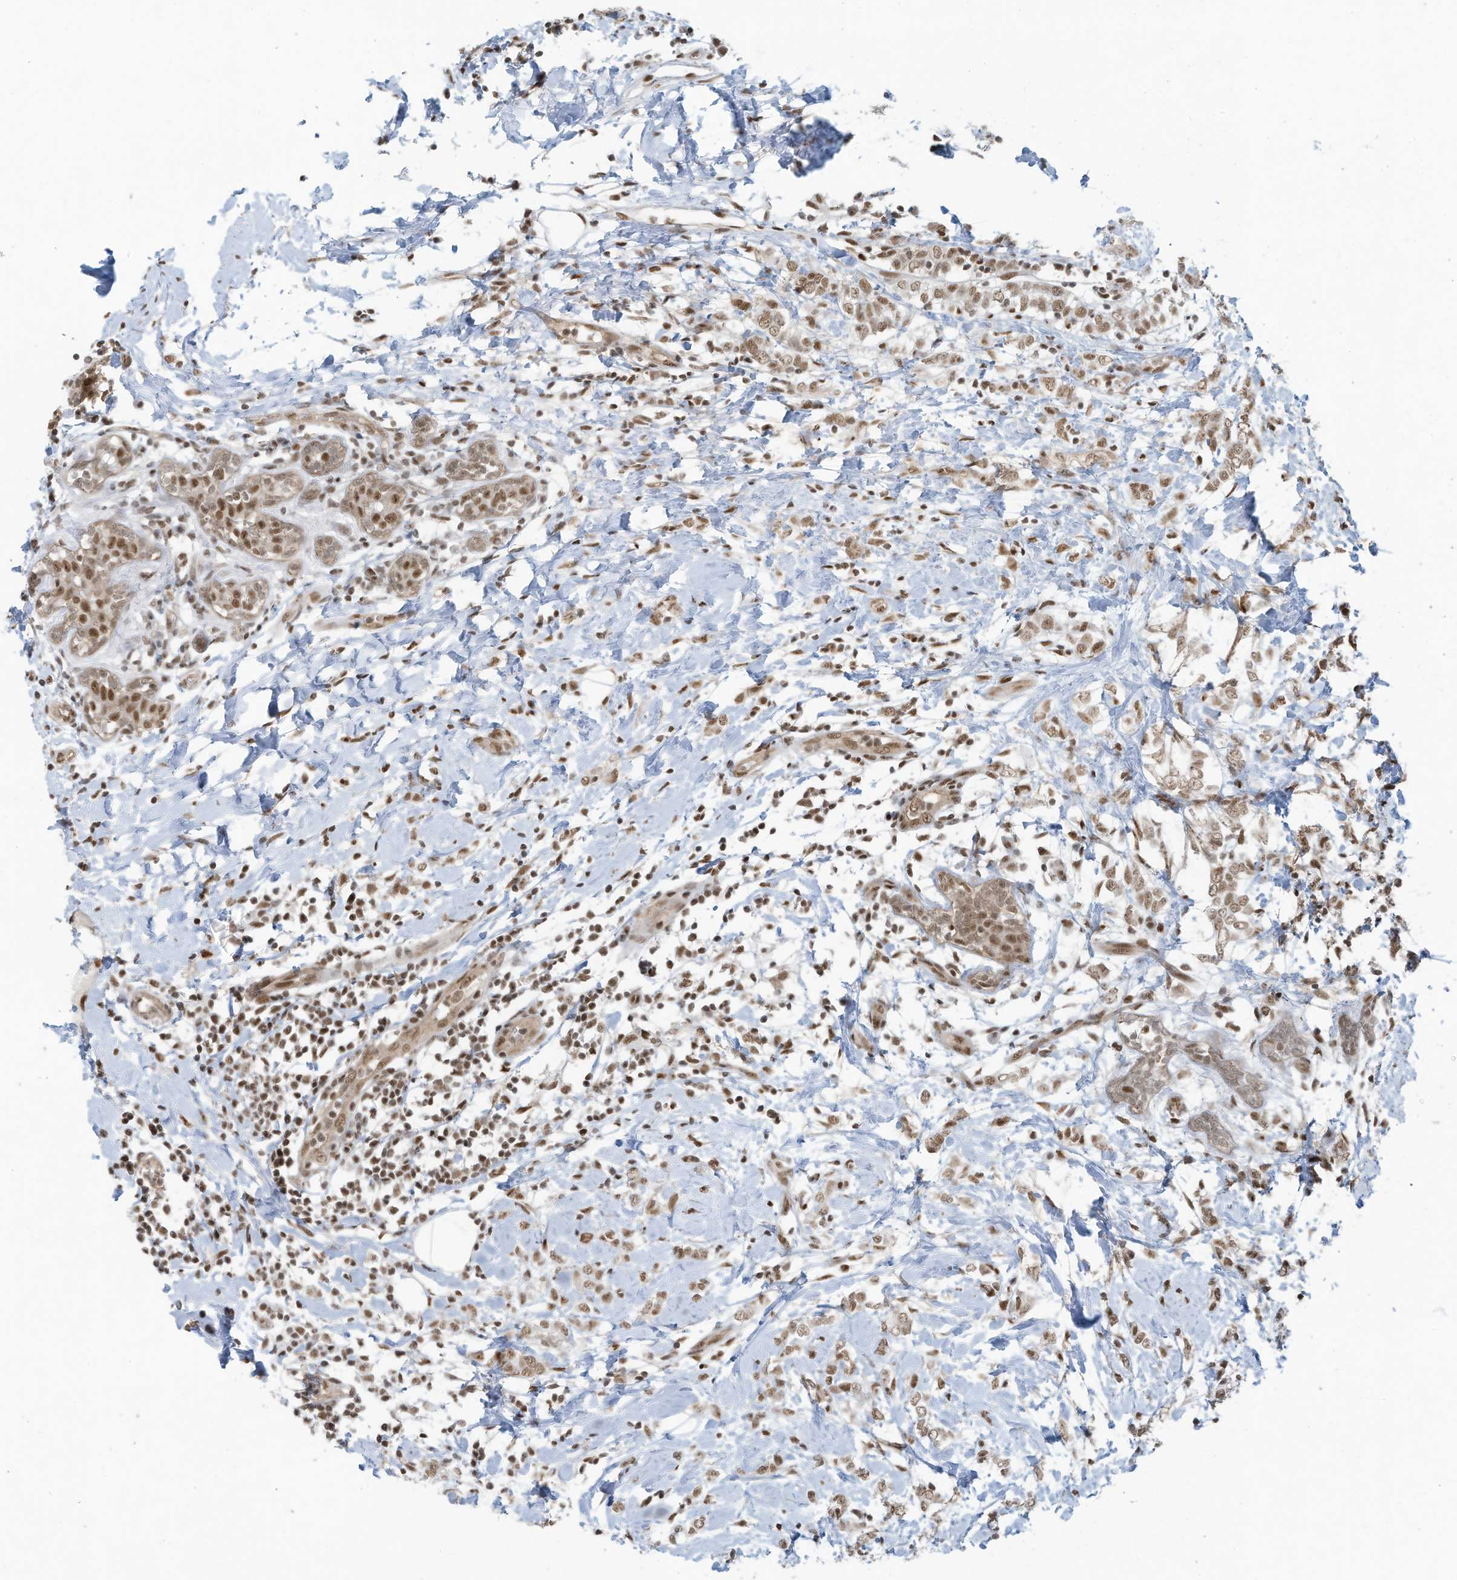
{"staining": {"intensity": "moderate", "quantity": ">75%", "location": "nuclear"}, "tissue": "breast cancer", "cell_type": "Tumor cells", "image_type": "cancer", "snomed": [{"axis": "morphology", "description": "Normal tissue, NOS"}, {"axis": "morphology", "description": "Lobular carcinoma"}, {"axis": "topography", "description": "Breast"}], "caption": "DAB immunohistochemical staining of breast cancer reveals moderate nuclear protein expression in approximately >75% of tumor cells.", "gene": "DBR1", "patient": {"sex": "female", "age": 47}}